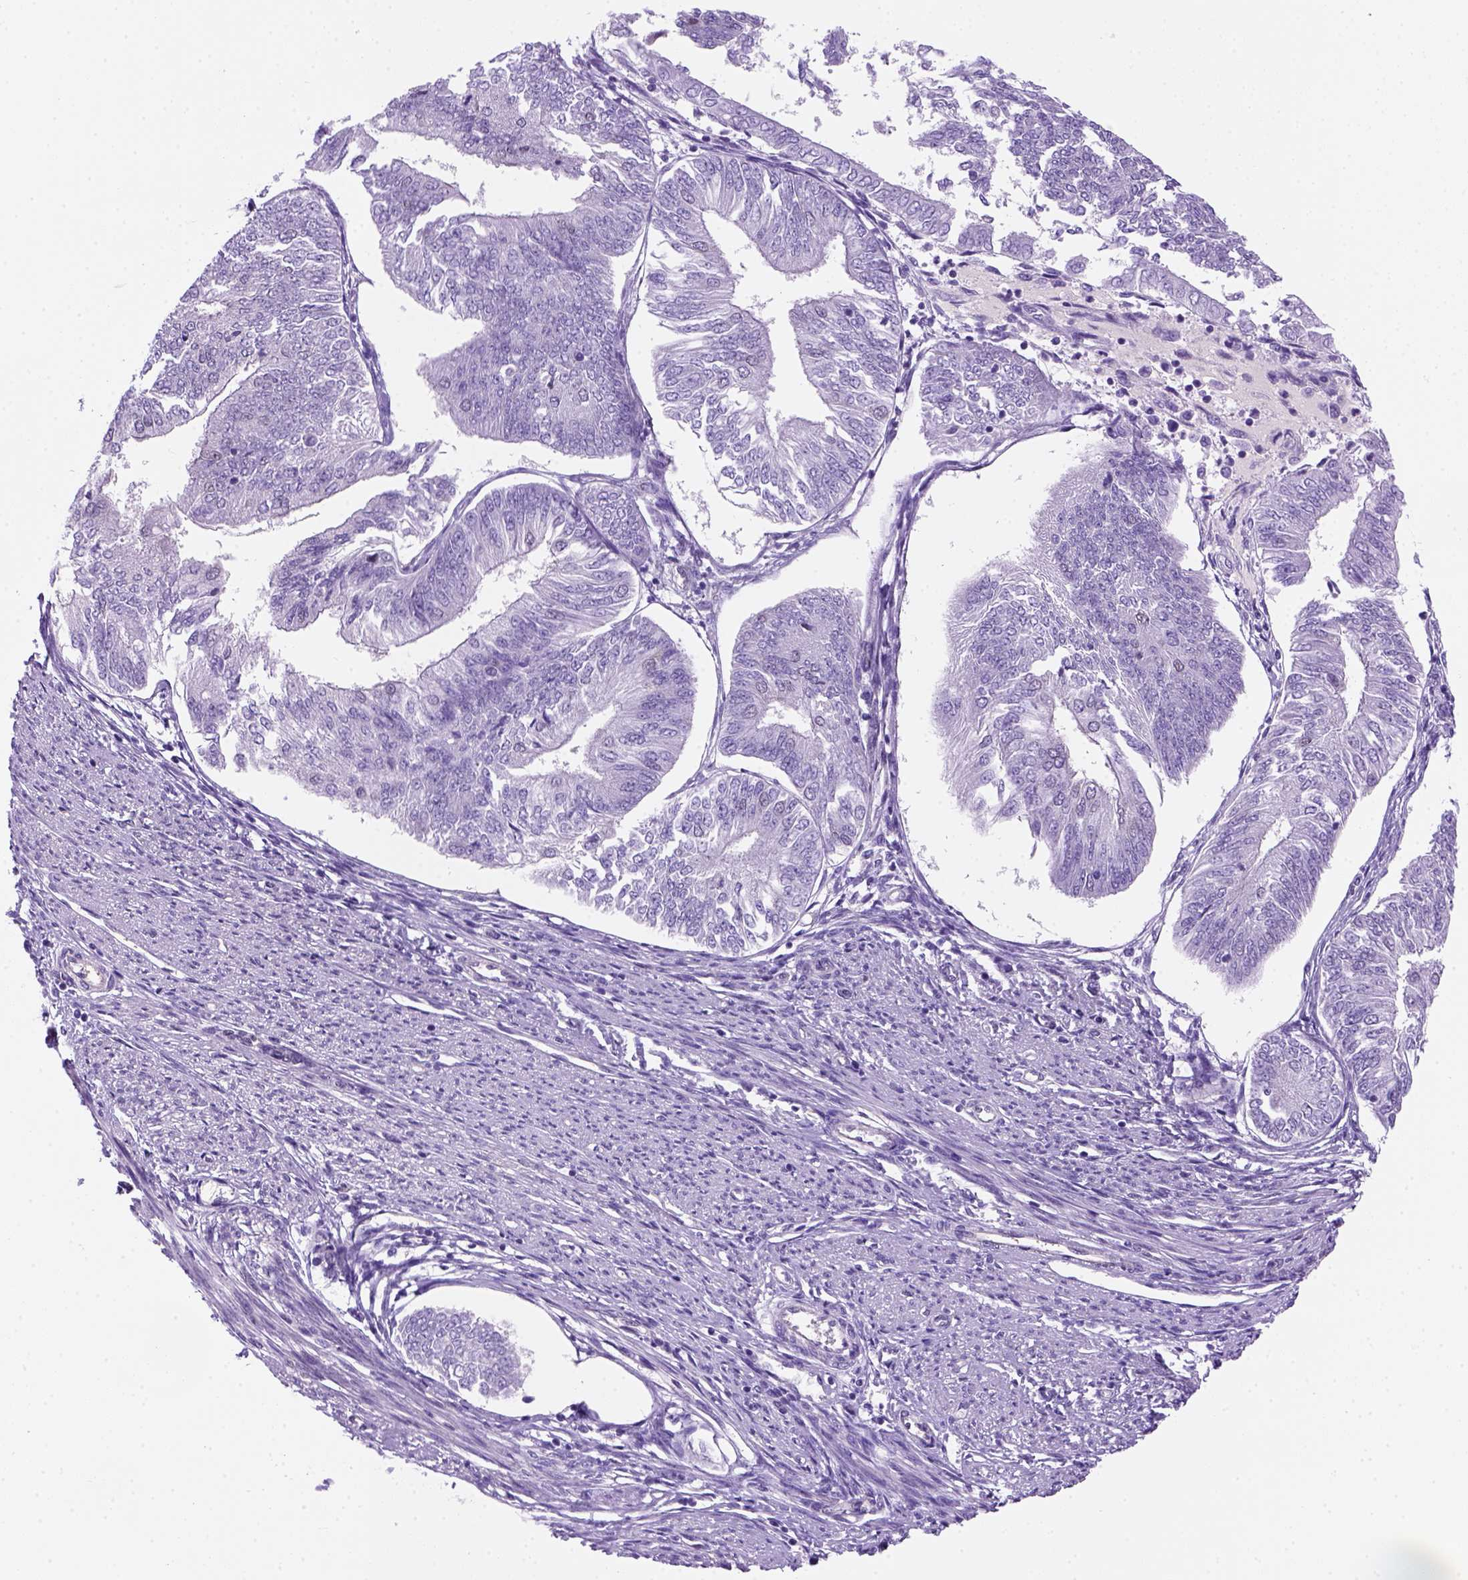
{"staining": {"intensity": "negative", "quantity": "none", "location": "none"}, "tissue": "endometrial cancer", "cell_type": "Tumor cells", "image_type": "cancer", "snomed": [{"axis": "morphology", "description": "Adenocarcinoma, NOS"}, {"axis": "topography", "description": "Endometrium"}], "caption": "Tumor cells show no significant protein staining in endometrial cancer (adenocarcinoma).", "gene": "MGMT", "patient": {"sex": "female", "age": 58}}